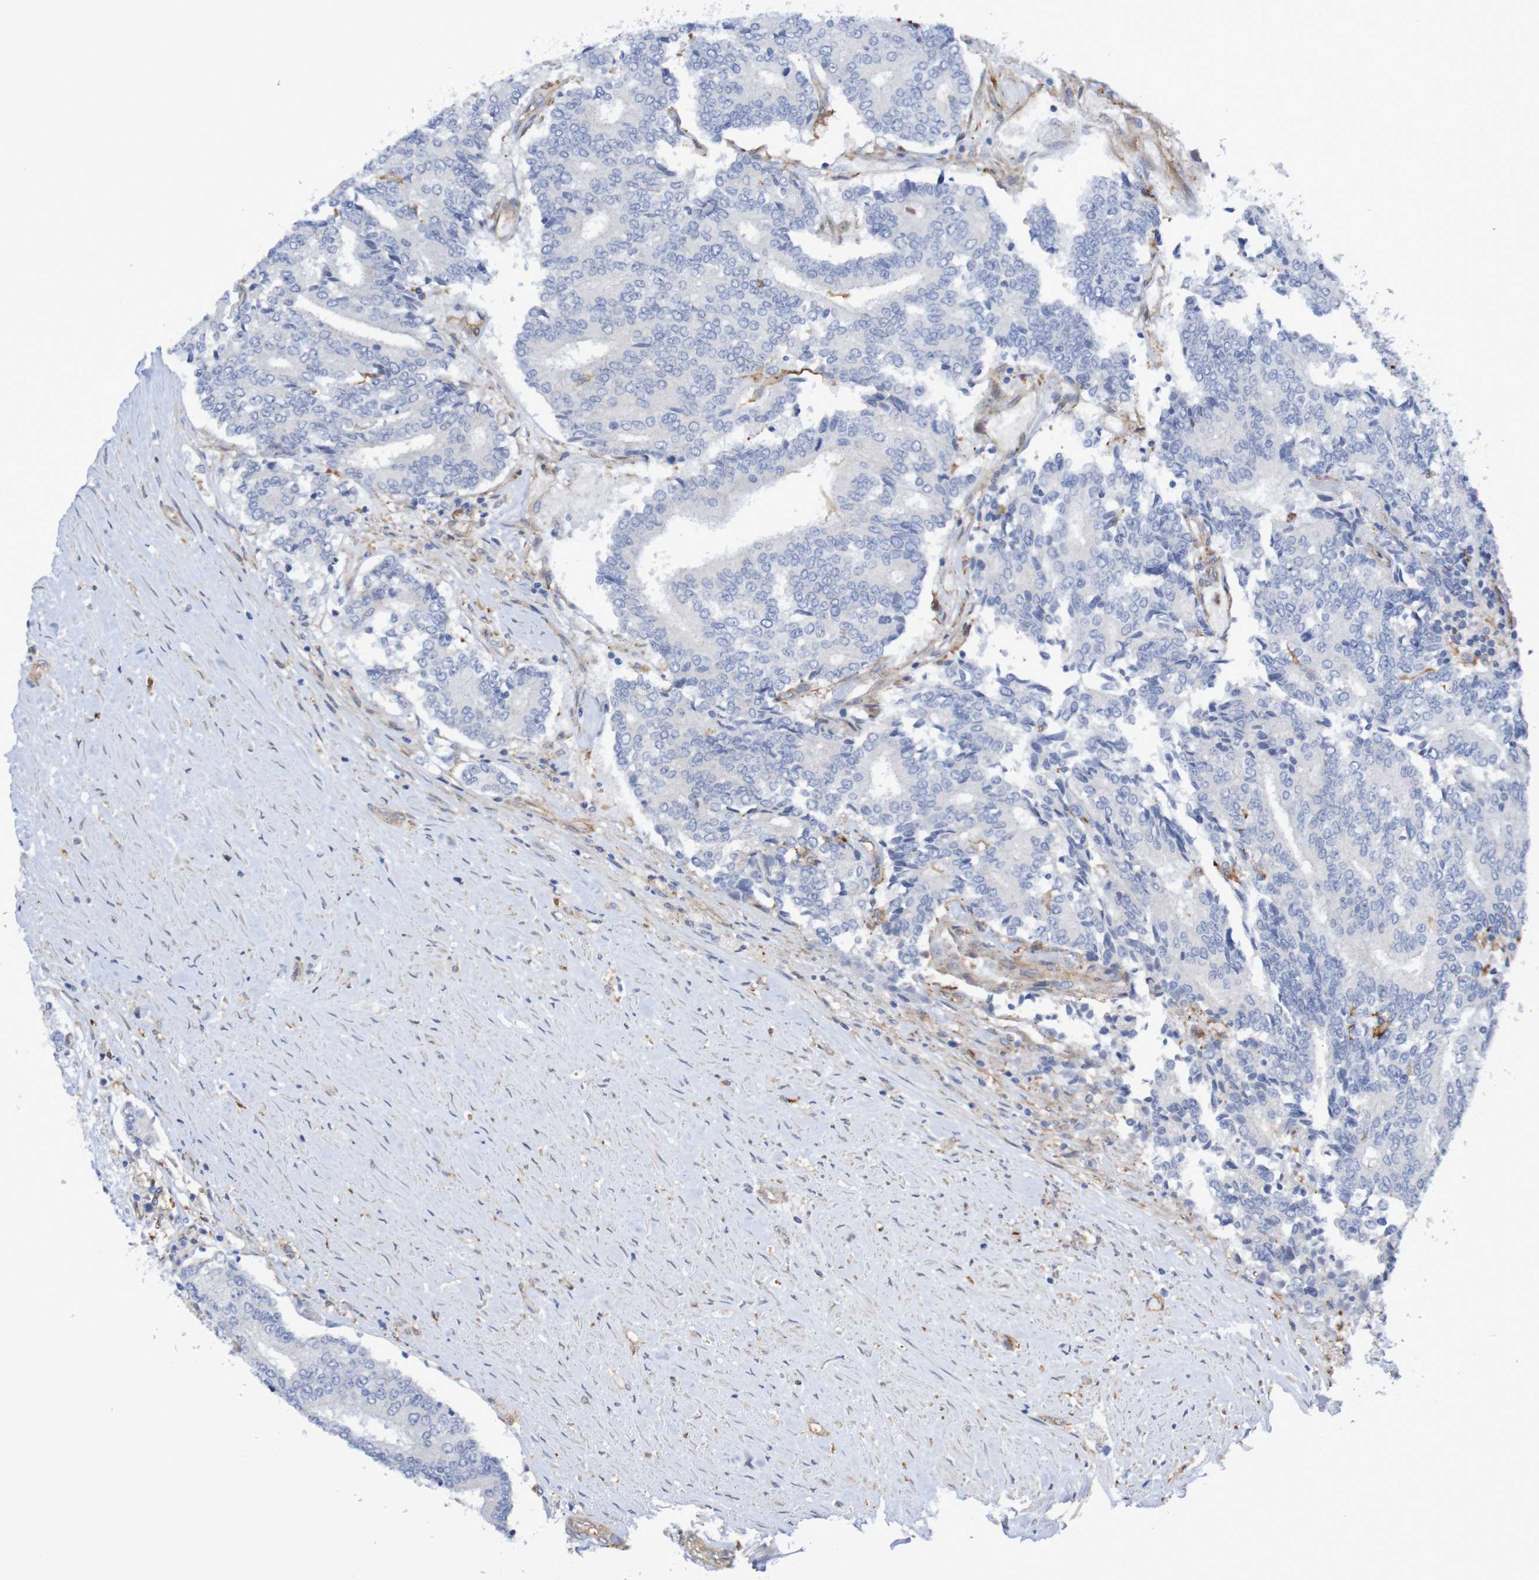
{"staining": {"intensity": "negative", "quantity": "none", "location": "none"}, "tissue": "prostate cancer", "cell_type": "Tumor cells", "image_type": "cancer", "snomed": [{"axis": "morphology", "description": "Normal tissue, NOS"}, {"axis": "morphology", "description": "Adenocarcinoma, High grade"}, {"axis": "topography", "description": "Prostate"}, {"axis": "topography", "description": "Seminal veicle"}], "caption": "Immunohistochemistry of prostate high-grade adenocarcinoma exhibits no expression in tumor cells. (DAB (3,3'-diaminobenzidine) immunohistochemistry visualized using brightfield microscopy, high magnification).", "gene": "SCRG1", "patient": {"sex": "male", "age": 55}}